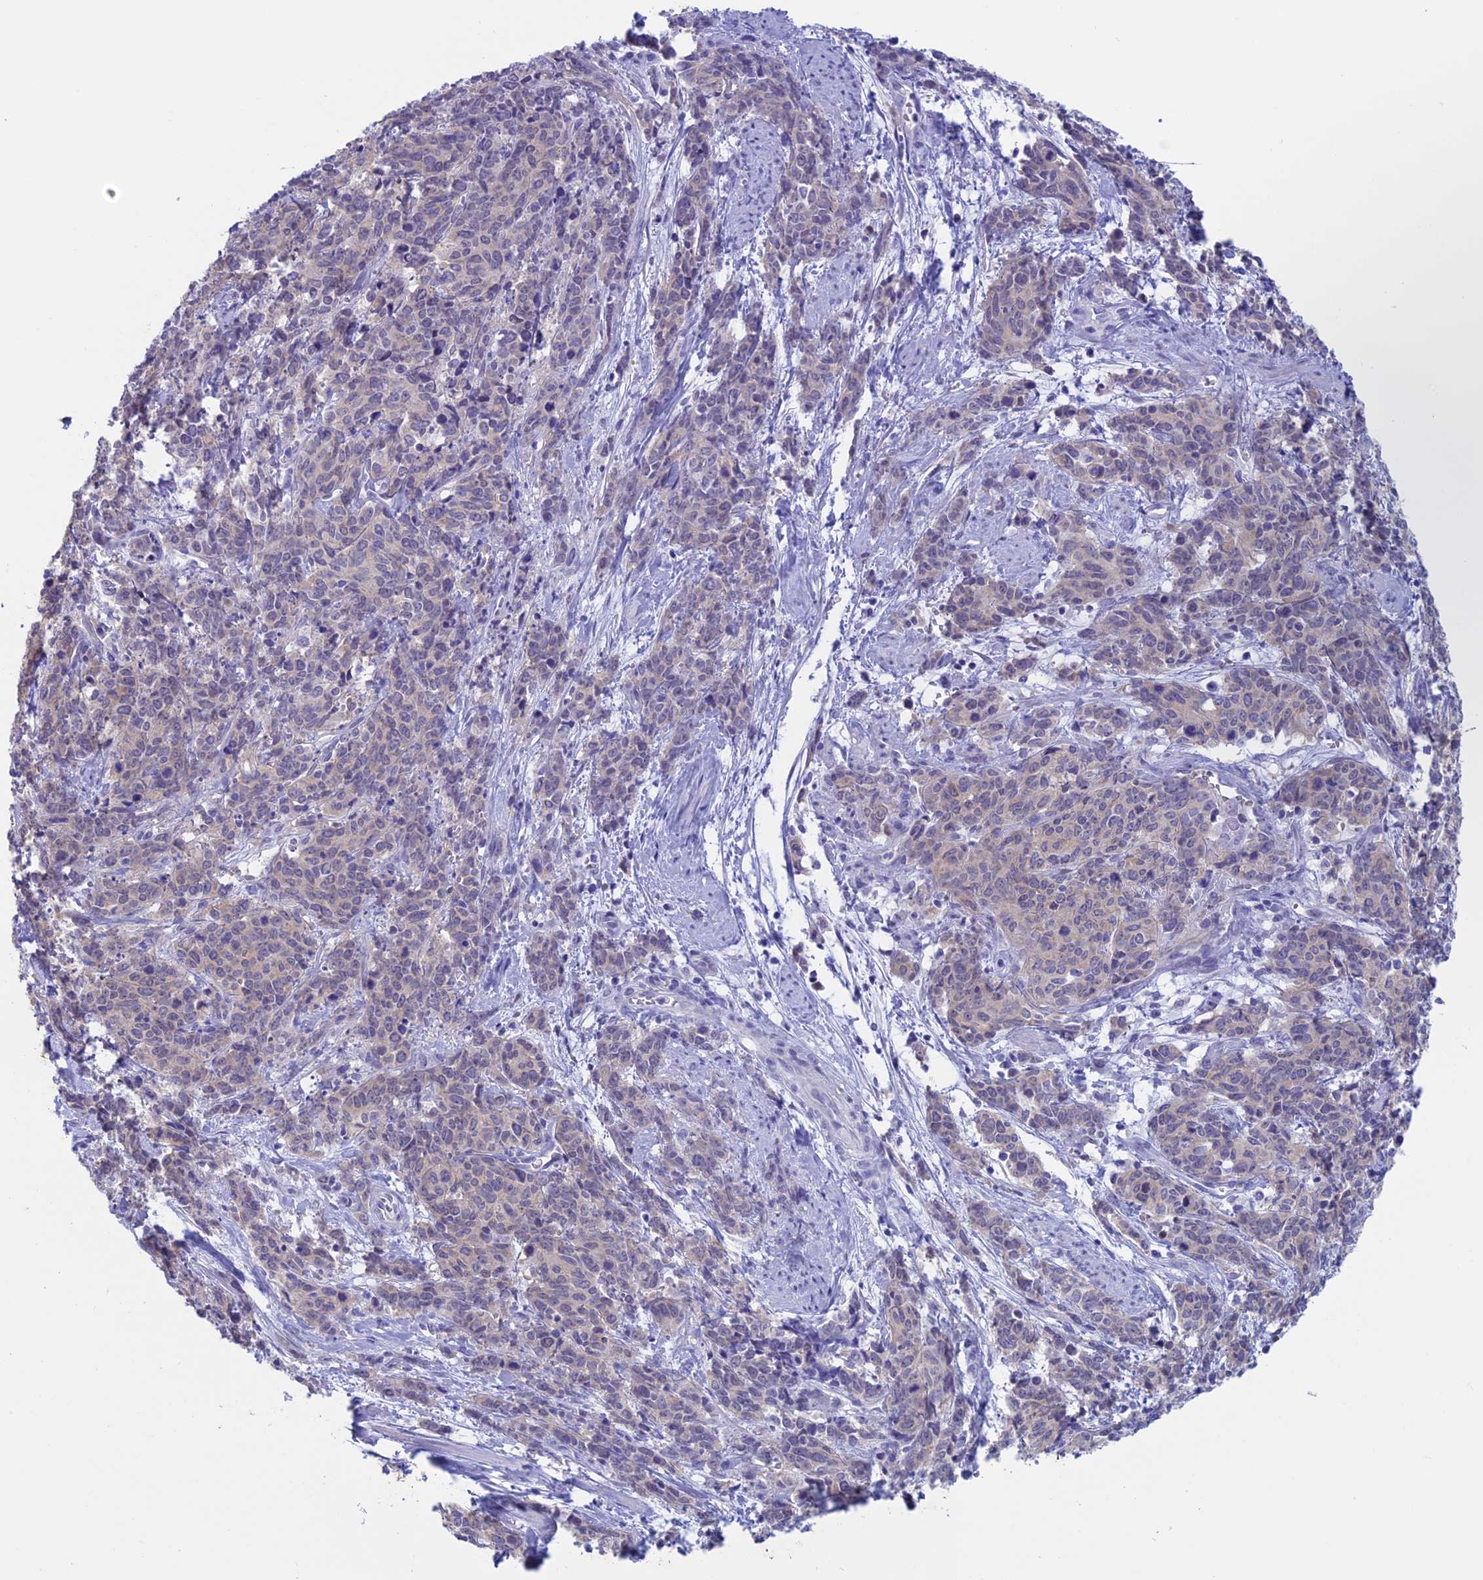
{"staining": {"intensity": "weak", "quantity": "<25%", "location": "cytoplasmic/membranous"}, "tissue": "cervical cancer", "cell_type": "Tumor cells", "image_type": "cancer", "snomed": [{"axis": "morphology", "description": "Squamous cell carcinoma, NOS"}, {"axis": "topography", "description": "Cervix"}], "caption": "High power microscopy photomicrograph of an immunohistochemistry image of cervical squamous cell carcinoma, revealing no significant expression in tumor cells. (Brightfield microscopy of DAB (3,3'-diaminobenzidine) immunohistochemistry (IHC) at high magnification).", "gene": "LHFPL2", "patient": {"sex": "female", "age": 60}}